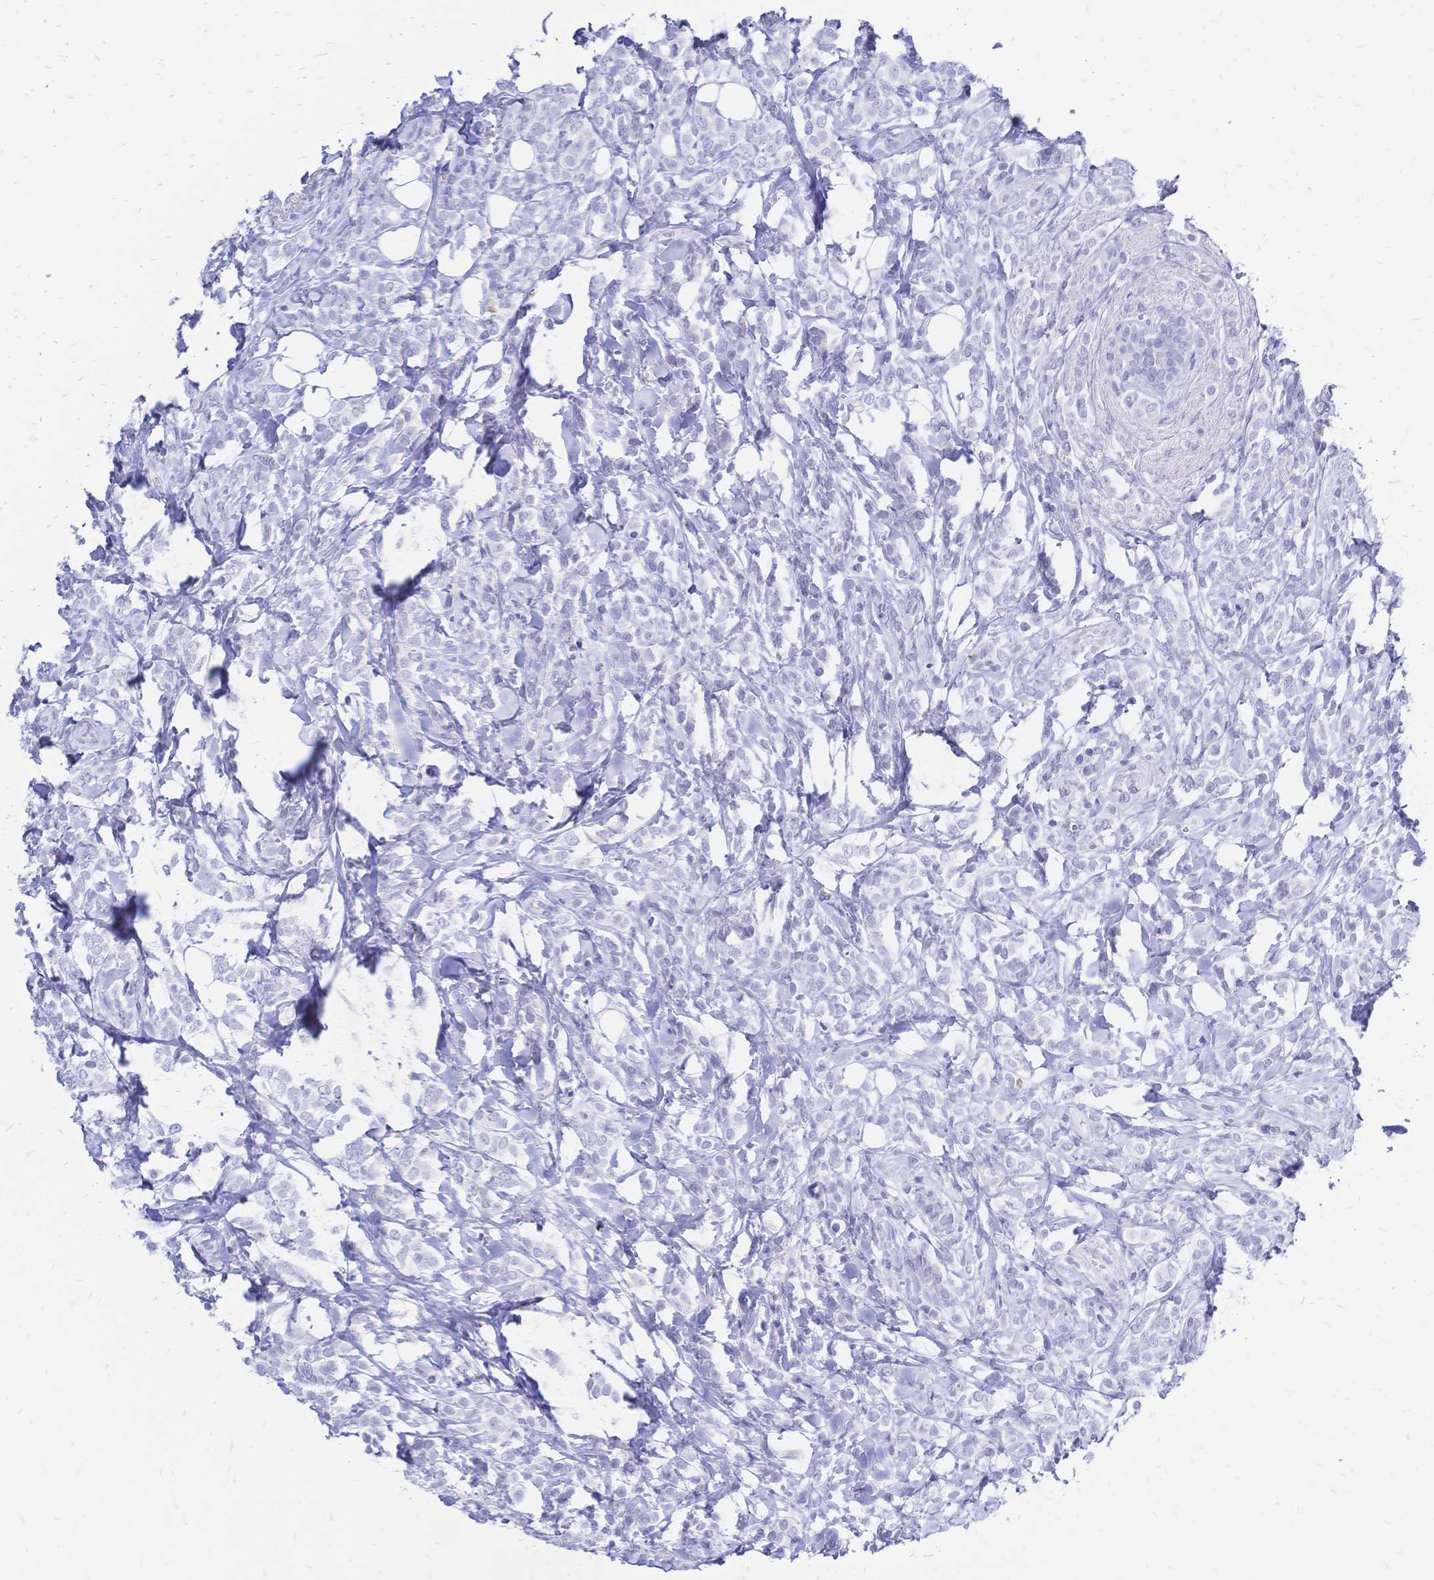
{"staining": {"intensity": "negative", "quantity": "none", "location": "none"}, "tissue": "breast cancer", "cell_type": "Tumor cells", "image_type": "cancer", "snomed": [{"axis": "morphology", "description": "Lobular carcinoma"}, {"axis": "topography", "description": "Breast"}], "caption": "High magnification brightfield microscopy of breast cancer stained with DAB (brown) and counterstained with hematoxylin (blue): tumor cells show no significant staining.", "gene": "FA2H", "patient": {"sex": "female", "age": 49}}